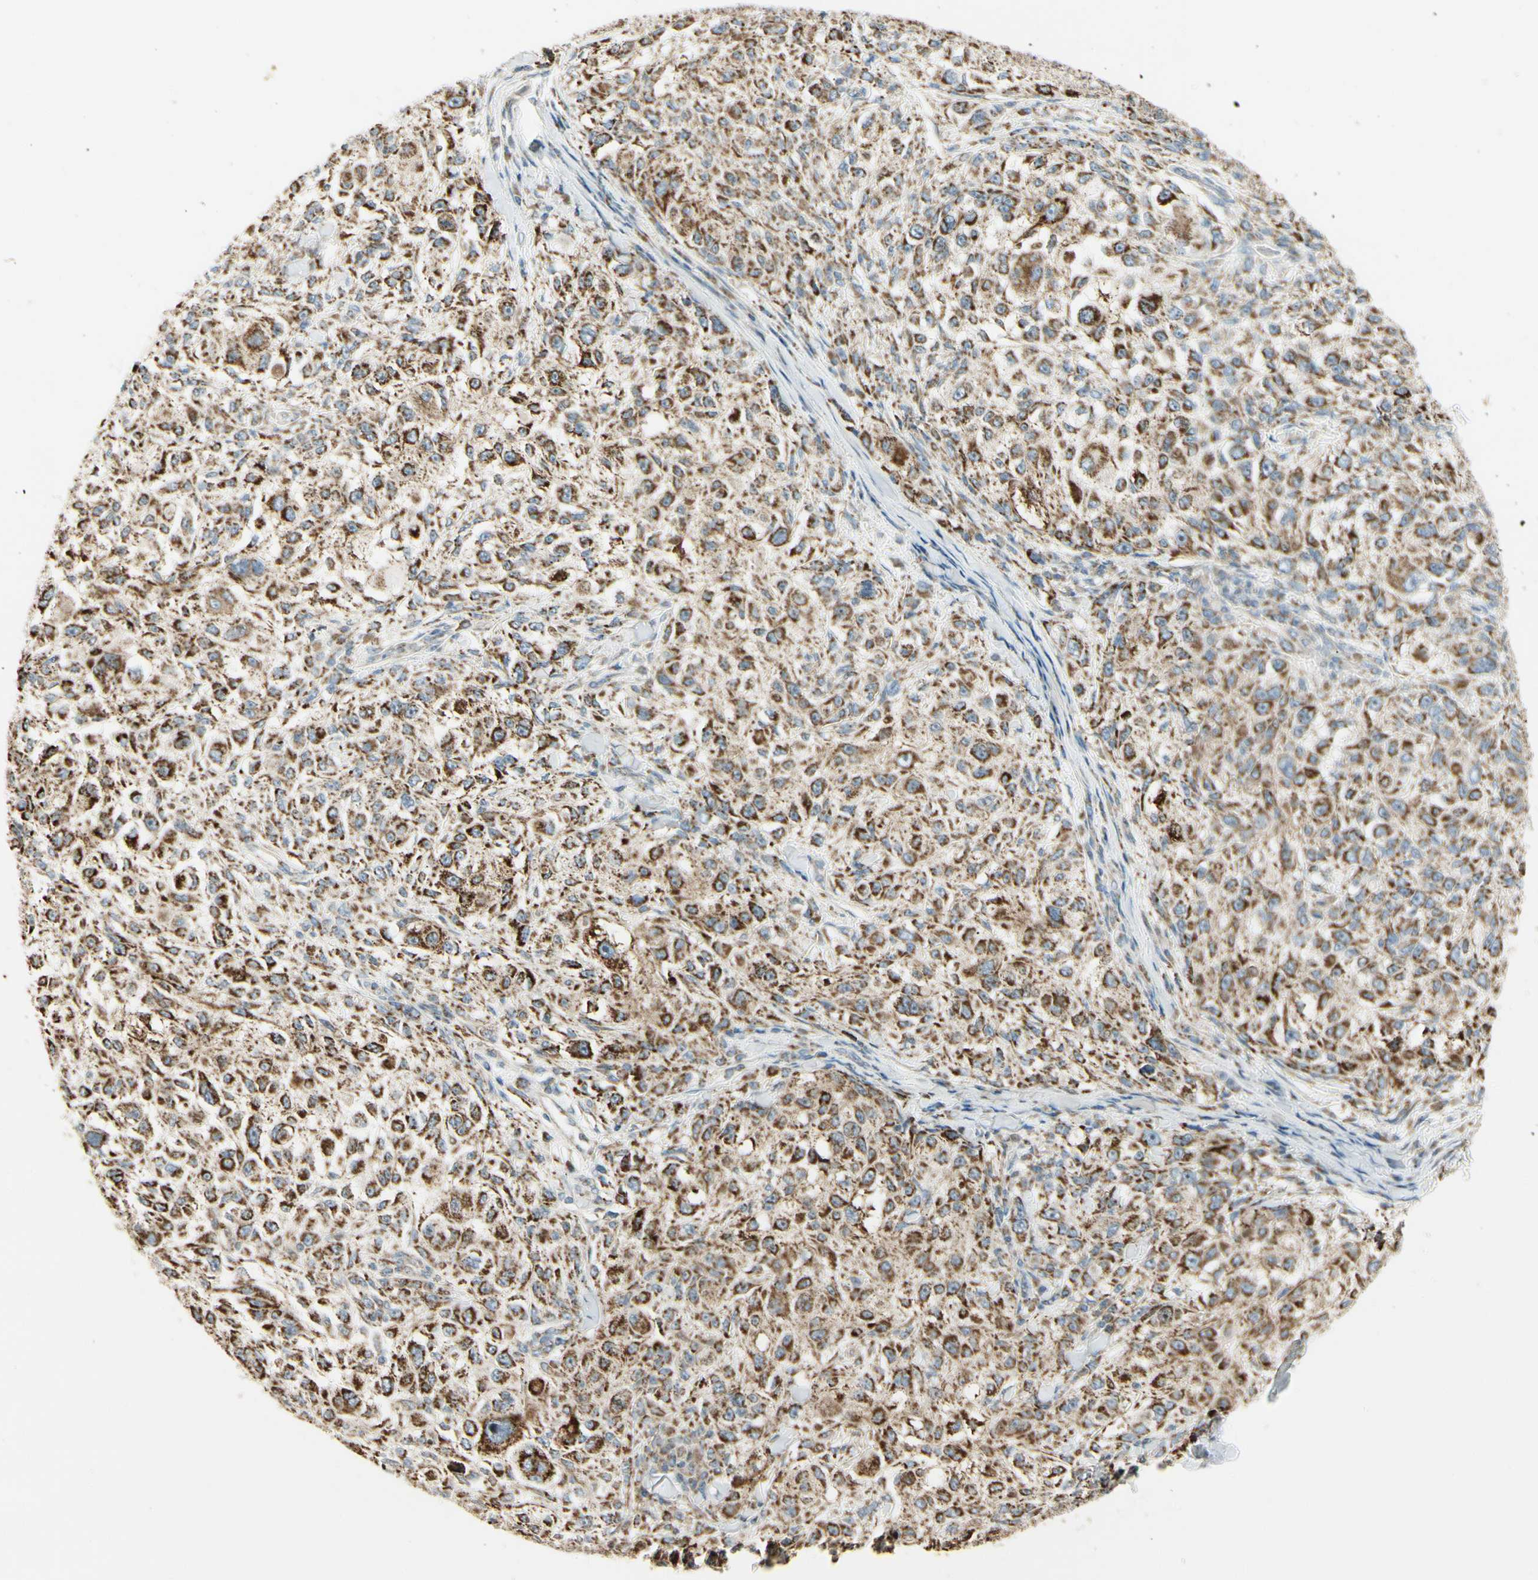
{"staining": {"intensity": "strong", "quantity": ">75%", "location": "cytoplasmic/membranous"}, "tissue": "melanoma", "cell_type": "Tumor cells", "image_type": "cancer", "snomed": [{"axis": "morphology", "description": "Necrosis, NOS"}, {"axis": "morphology", "description": "Malignant melanoma, NOS"}, {"axis": "topography", "description": "Skin"}], "caption": "Immunohistochemistry (IHC) histopathology image of neoplastic tissue: human malignant melanoma stained using IHC displays high levels of strong protein expression localized specifically in the cytoplasmic/membranous of tumor cells, appearing as a cytoplasmic/membranous brown color.", "gene": "ANKS6", "patient": {"sex": "female", "age": 87}}